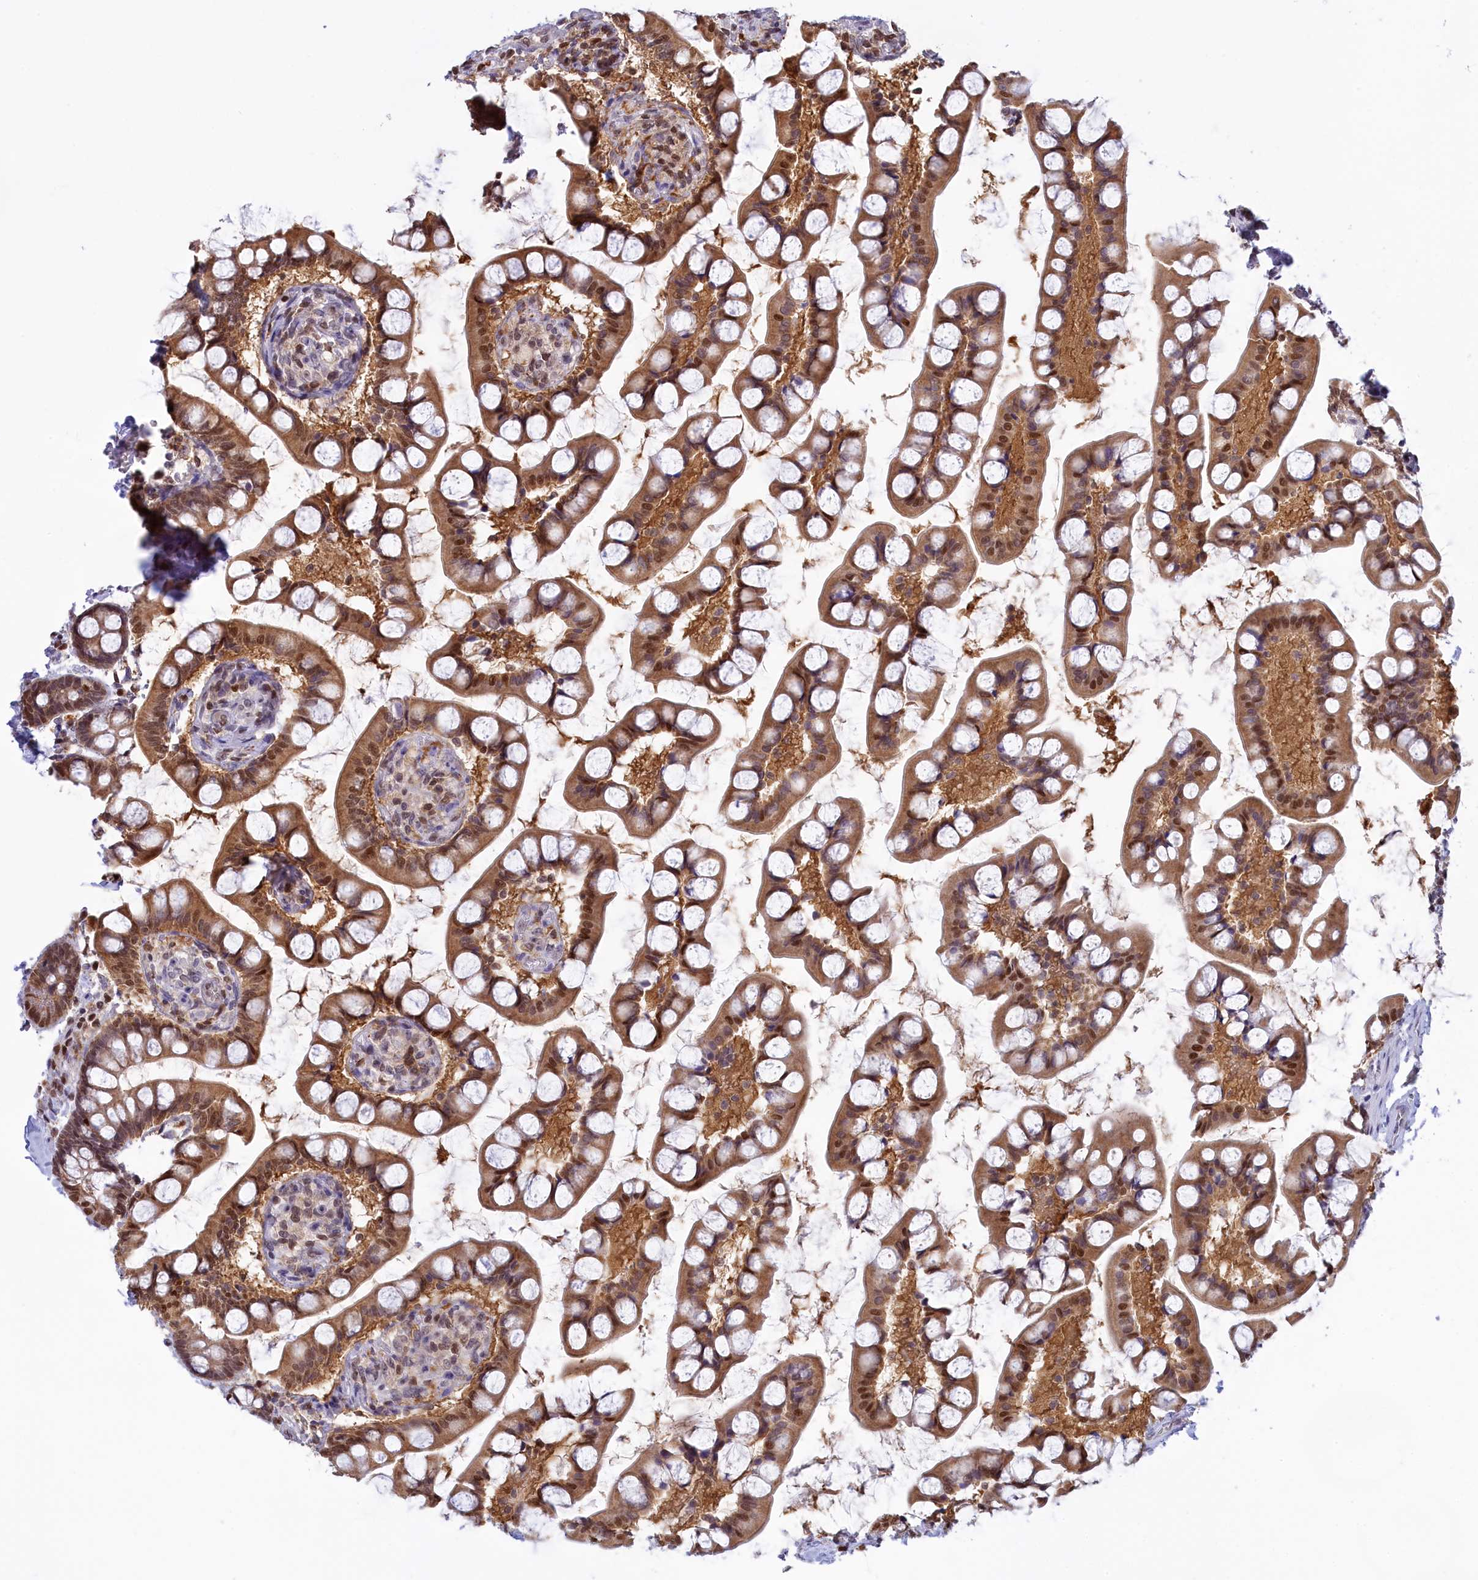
{"staining": {"intensity": "moderate", "quantity": ">75%", "location": "cytoplasmic/membranous,nuclear"}, "tissue": "small intestine", "cell_type": "Glandular cells", "image_type": "normal", "snomed": [{"axis": "morphology", "description": "Normal tissue, NOS"}, {"axis": "topography", "description": "Small intestine"}], "caption": "DAB immunohistochemical staining of unremarkable small intestine reveals moderate cytoplasmic/membranous,nuclear protein staining in about >75% of glandular cells. Immunohistochemistry (ihc) stains the protein of interest in brown and the nuclei are stained blue.", "gene": "IZUMO2", "patient": {"sex": "male", "age": 52}}